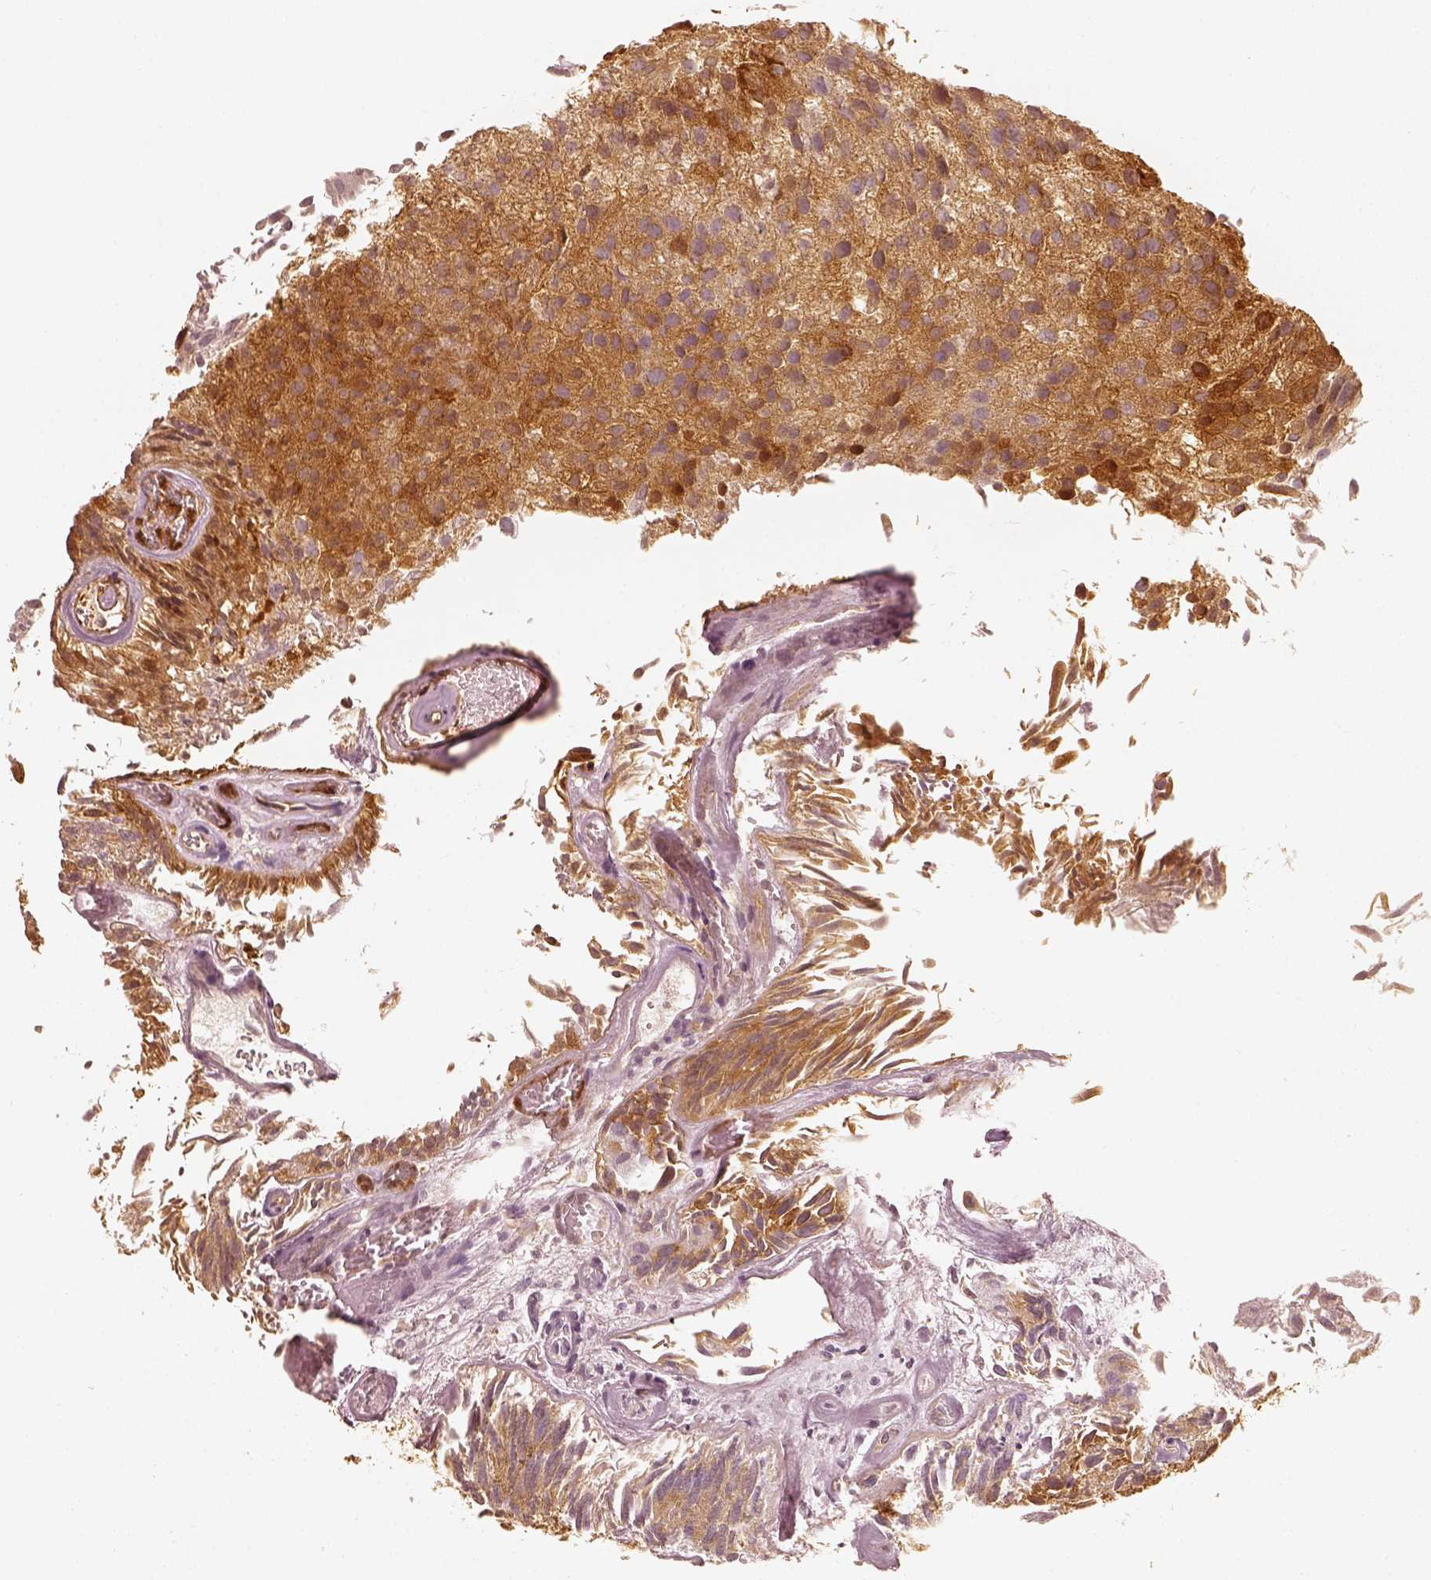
{"staining": {"intensity": "moderate", "quantity": ">75%", "location": "cytoplasmic/membranous"}, "tissue": "urothelial cancer", "cell_type": "Tumor cells", "image_type": "cancer", "snomed": [{"axis": "morphology", "description": "Urothelial carcinoma, Low grade"}, {"axis": "topography", "description": "Urinary bladder"}], "caption": "High-magnification brightfield microscopy of urothelial carcinoma (low-grade) stained with DAB (brown) and counterstained with hematoxylin (blue). tumor cells exhibit moderate cytoplasmic/membranous expression is seen in approximately>75% of cells.", "gene": "FSCN1", "patient": {"sex": "female", "age": 87}}